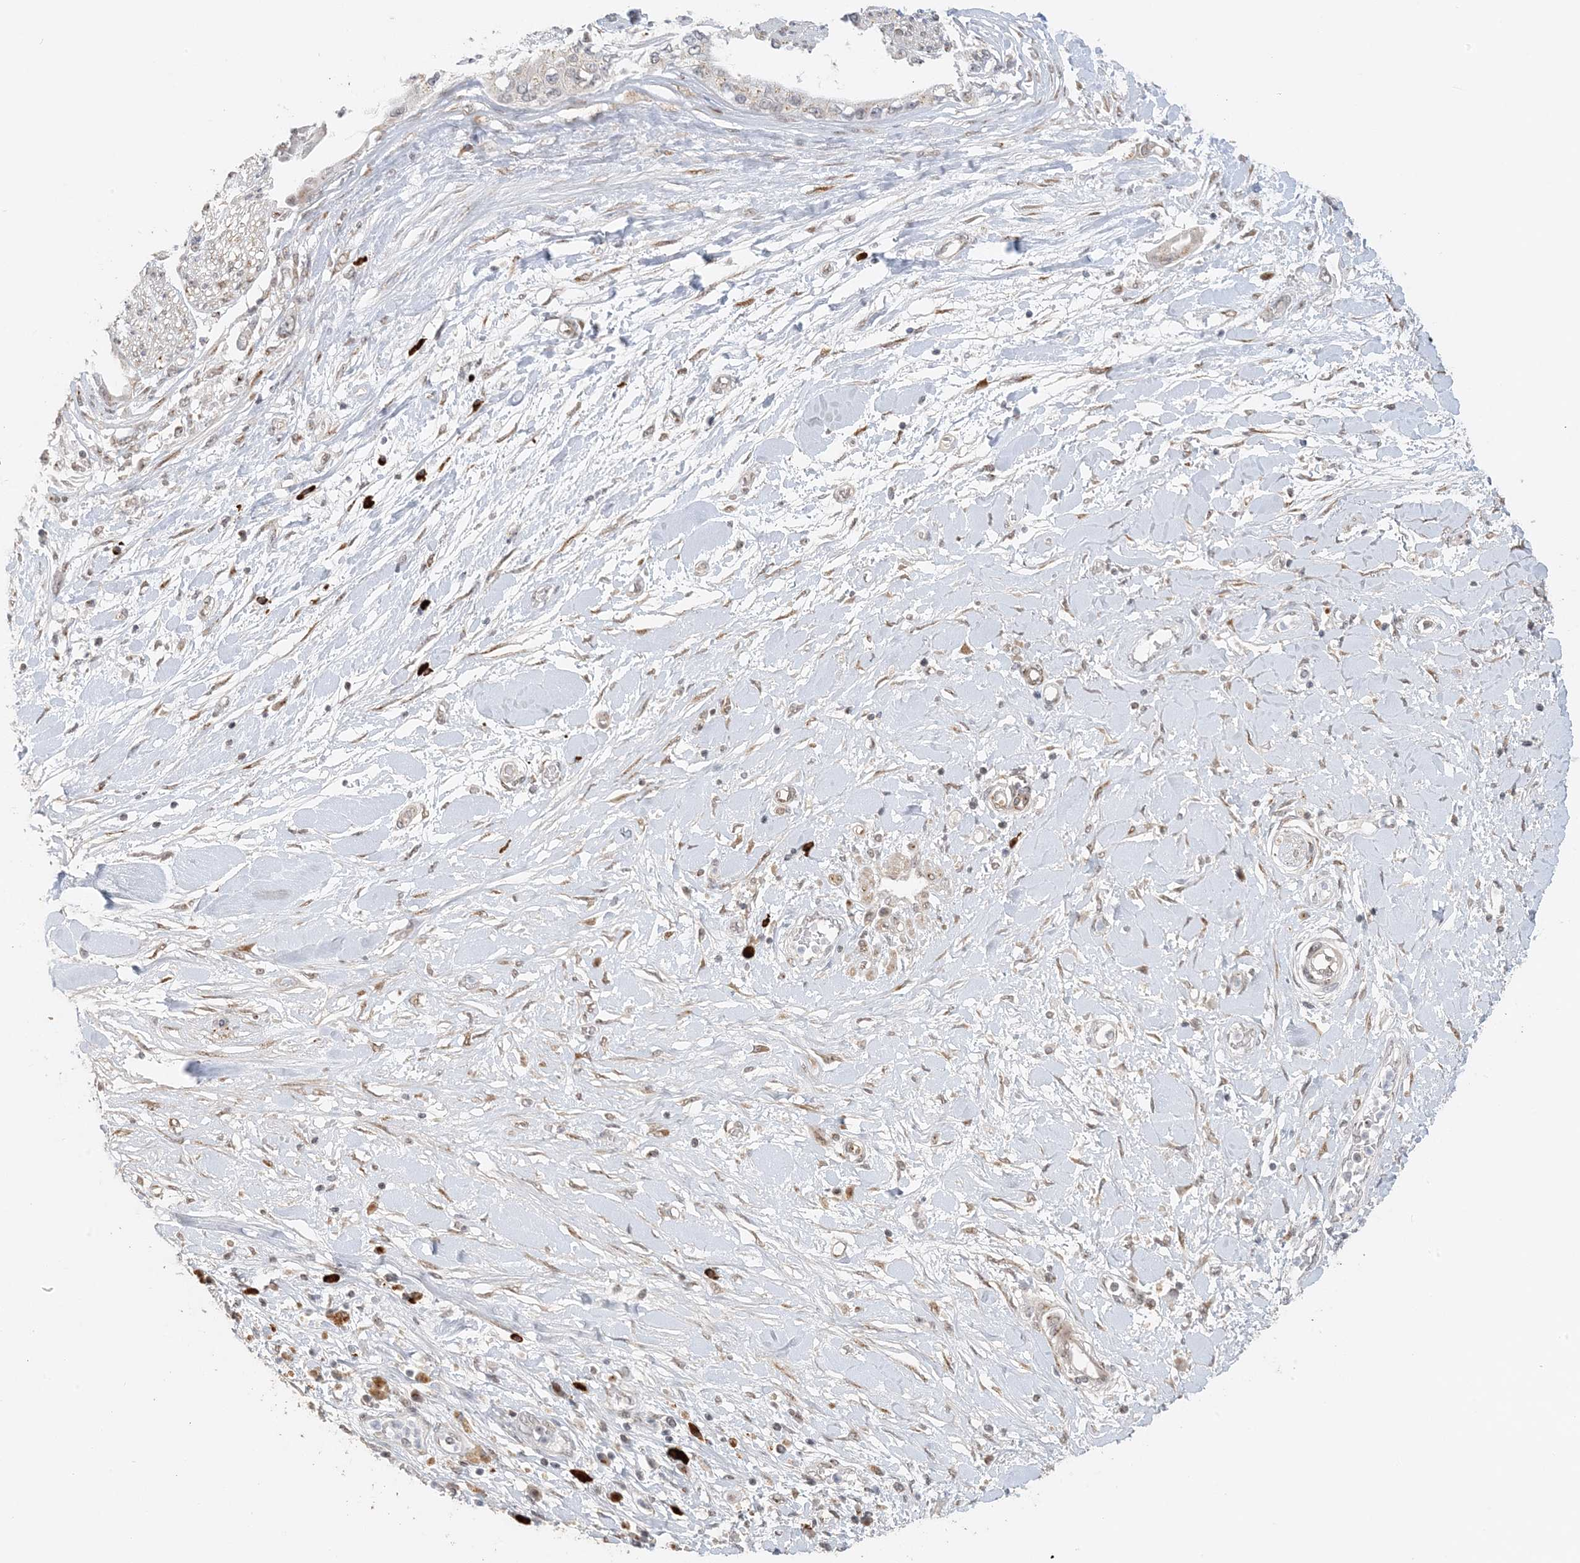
{"staining": {"intensity": "moderate", "quantity": "<25%", "location": "cytoplasmic/membranous"}, "tissue": "pancreatic cancer", "cell_type": "Tumor cells", "image_type": "cancer", "snomed": [{"axis": "morphology", "description": "Inflammation, NOS"}, {"axis": "morphology", "description": "Adenocarcinoma, NOS"}, {"axis": "topography", "description": "Pancreas"}], "caption": "Tumor cells exhibit low levels of moderate cytoplasmic/membranous staining in about <25% of cells in human pancreatic cancer (adenocarcinoma). Using DAB (brown) and hematoxylin (blue) stains, captured at high magnification using brightfield microscopy.", "gene": "ZCCHC4", "patient": {"sex": "female", "age": 56}}